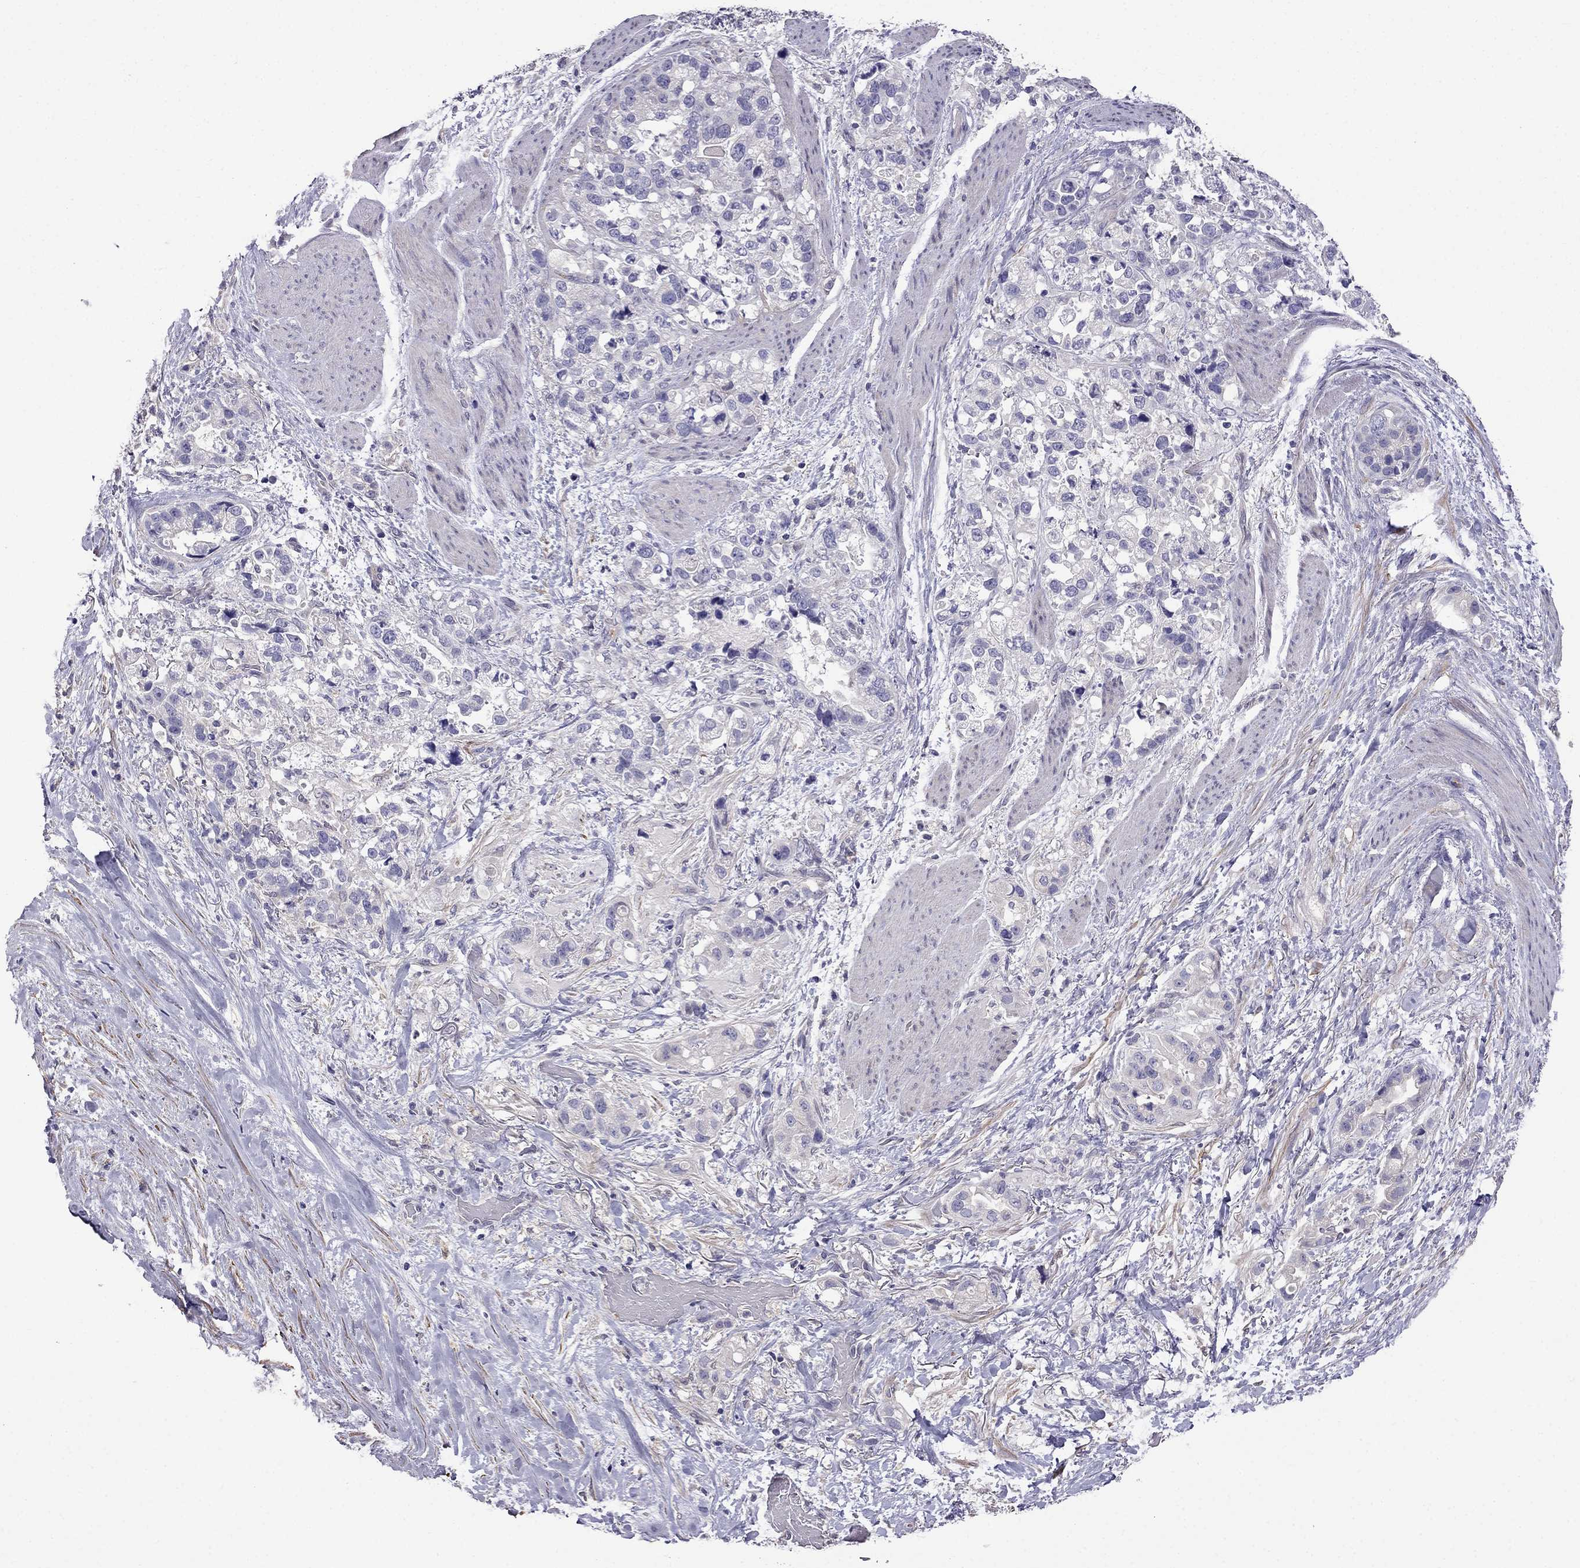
{"staining": {"intensity": "negative", "quantity": "none", "location": "none"}, "tissue": "stomach cancer", "cell_type": "Tumor cells", "image_type": "cancer", "snomed": [{"axis": "morphology", "description": "Adenocarcinoma, NOS"}, {"axis": "topography", "description": "Stomach"}], "caption": "This is a image of immunohistochemistry staining of stomach cancer, which shows no positivity in tumor cells.", "gene": "SCNN1D", "patient": {"sex": "male", "age": 59}}